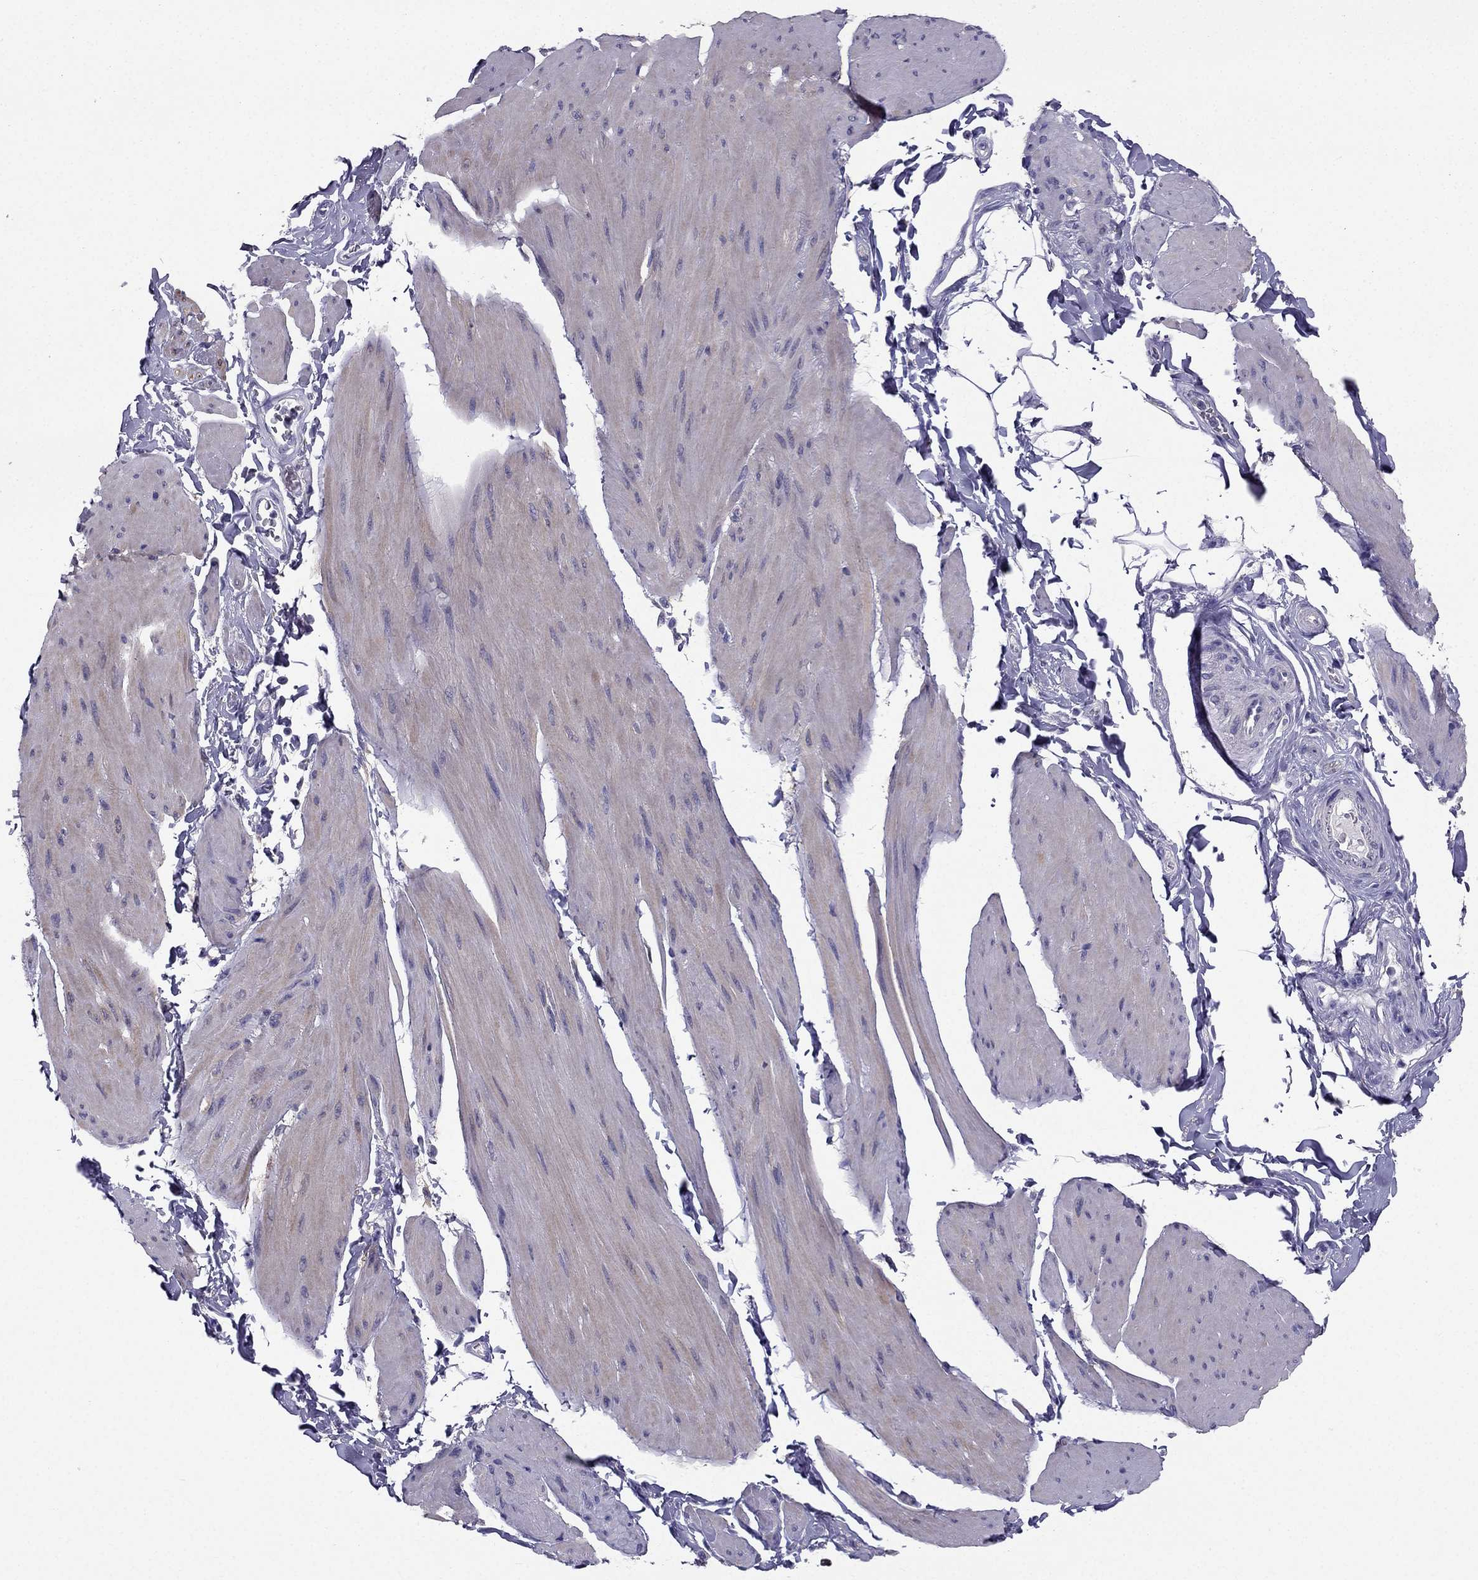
{"staining": {"intensity": "negative", "quantity": "none", "location": "none"}, "tissue": "smooth muscle", "cell_type": "Smooth muscle cells", "image_type": "normal", "snomed": [{"axis": "morphology", "description": "Normal tissue, NOS"}, {"axis": "topography", "description": "Adipose tissue"}, {"axis": "topography", "description": "Smooth muscle"}, {"axis": "topography", "description": "Peripheral nerve tissue"}], "caption": "Histopathology image shows no protein staining in smooth muscle cells of benign smooth muscle.", "gene": "SYT5", "patient": {"sex": "male", "age": 83}}